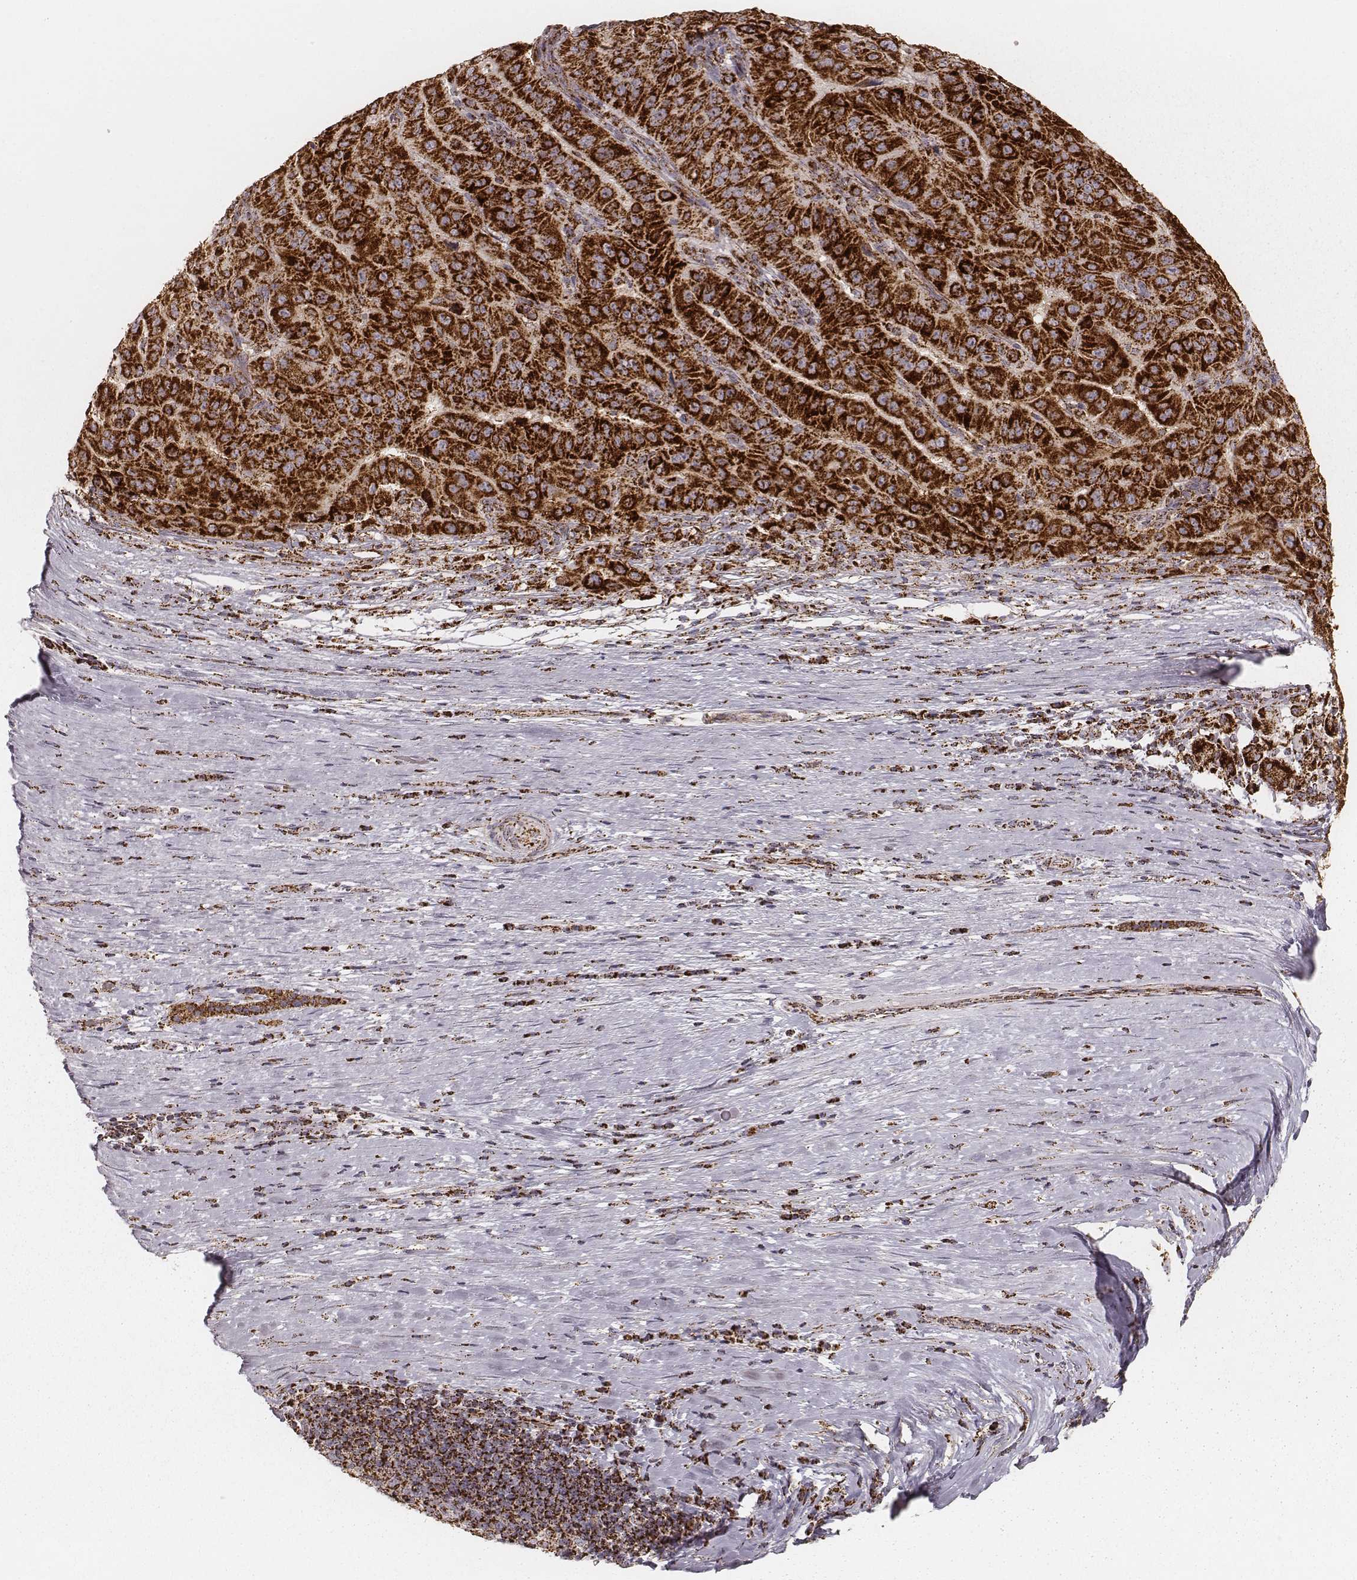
{"staining": {"intensity": "strong", "quantity": ">75%", "location": "cytoplasmic/membranous"}, "tissue": "pancreatic cancer", "cell_type": "Tumor cells", "image_type": "cancer", "snomed": [{"axis": "morphology", "description": "Adenocarcinoma, NOS"}, {"axis": "topography", "description": "Pancreas"}], "caption": "Strong cytoplasmic/membranous protein staining is present in about >75% of tumor cells in pancreatic cancer (adenocarcinoma).", "gene": "CS", "patient": {"sex": "male", "age": 63}}